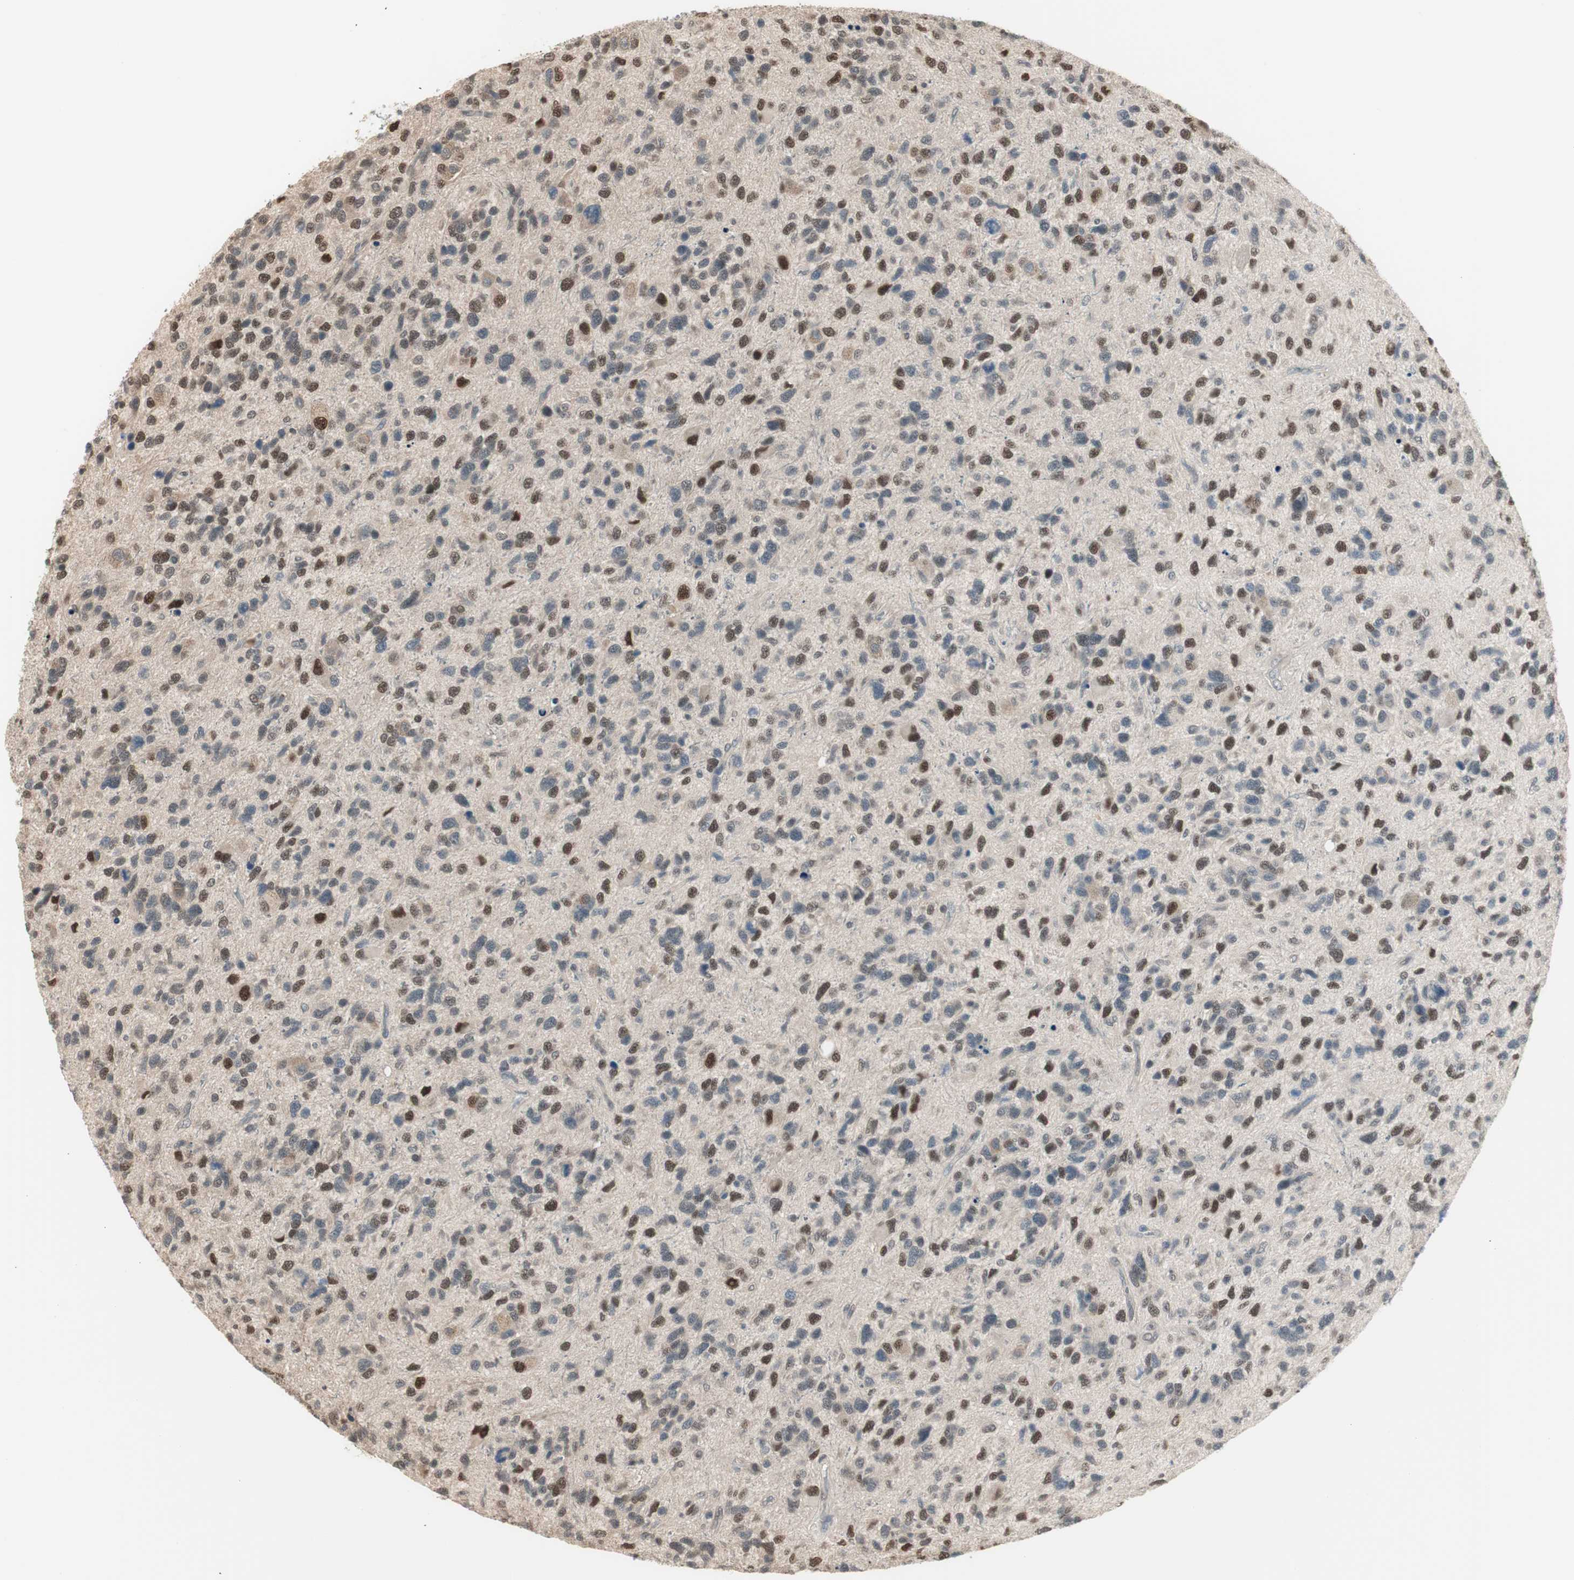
{"staining": {"intensity": "strong", "quantity": "25%-75%", "location": "nuclear"}, "tissue": "glioma", "cell_type": "Tumor cells", "image_type": "cancer", "snomed": [{"axis": "morphology", "description": "Glioma, malignant, High grade"}, {"axis": "topography", "description": "Brain"}], "caption": "Protein staining by immunohistochemistry exhibits strong nuclear staining in approximately 25%-75% of tumor cells in malignant high-grade glioma. (IHC, brightfield microscopy, high magnification).", "gene": "LONP2", "patient": {"sex": "female", "age": 58}}